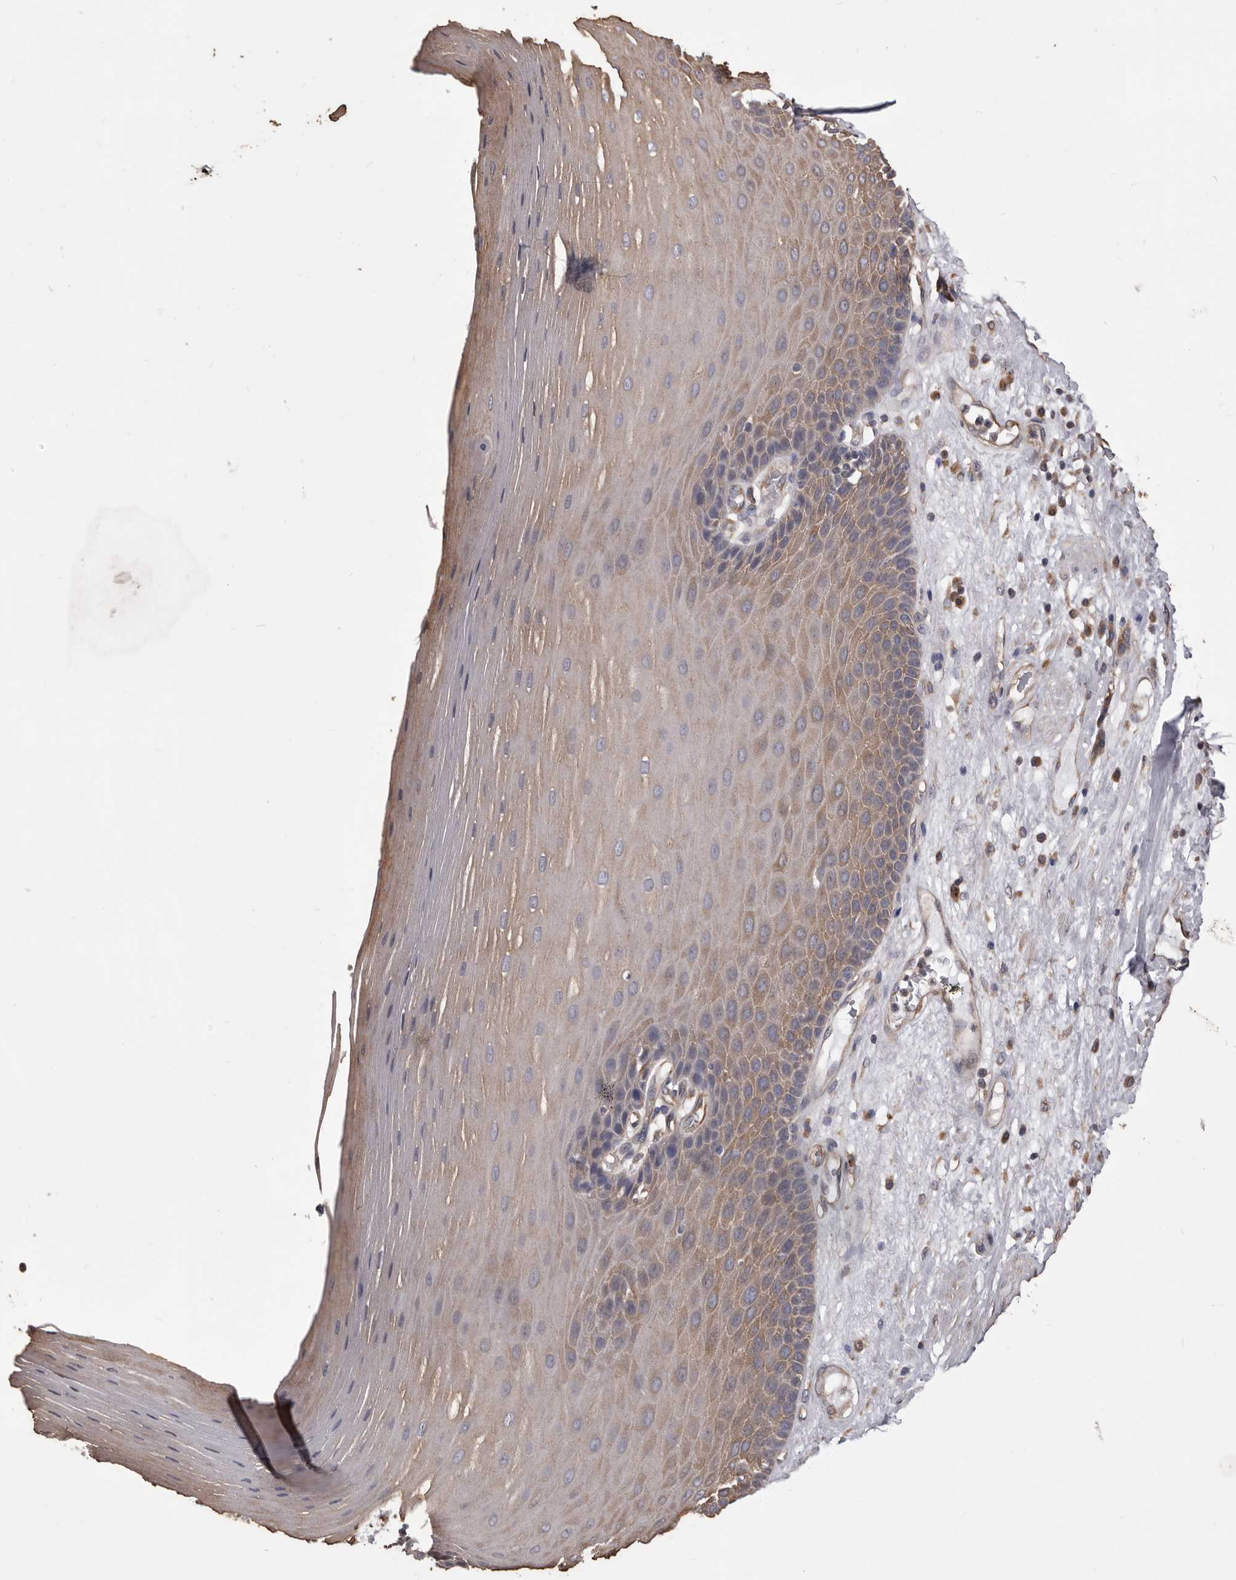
{"staining": {"intensity": "moderate", "quantity": ">75%", "location": "cytoplasmic/membranous"}, "tissue": "esophagus", "cell_type": "Squamous epithelial cells", "image_type": "normal", "snomed": [{"axis": "morphology", "description": "Normal tissue, NOS"}, {"axis": "topography", "description": "Esophagus"}], "caption": "Squamous epithelial cells show moderate cytoplasmic/membranous expression in approximately >75% of cells in benign esophagus.", "gene": "CEP104", "patient": {"sex": "male", "age": 62}}